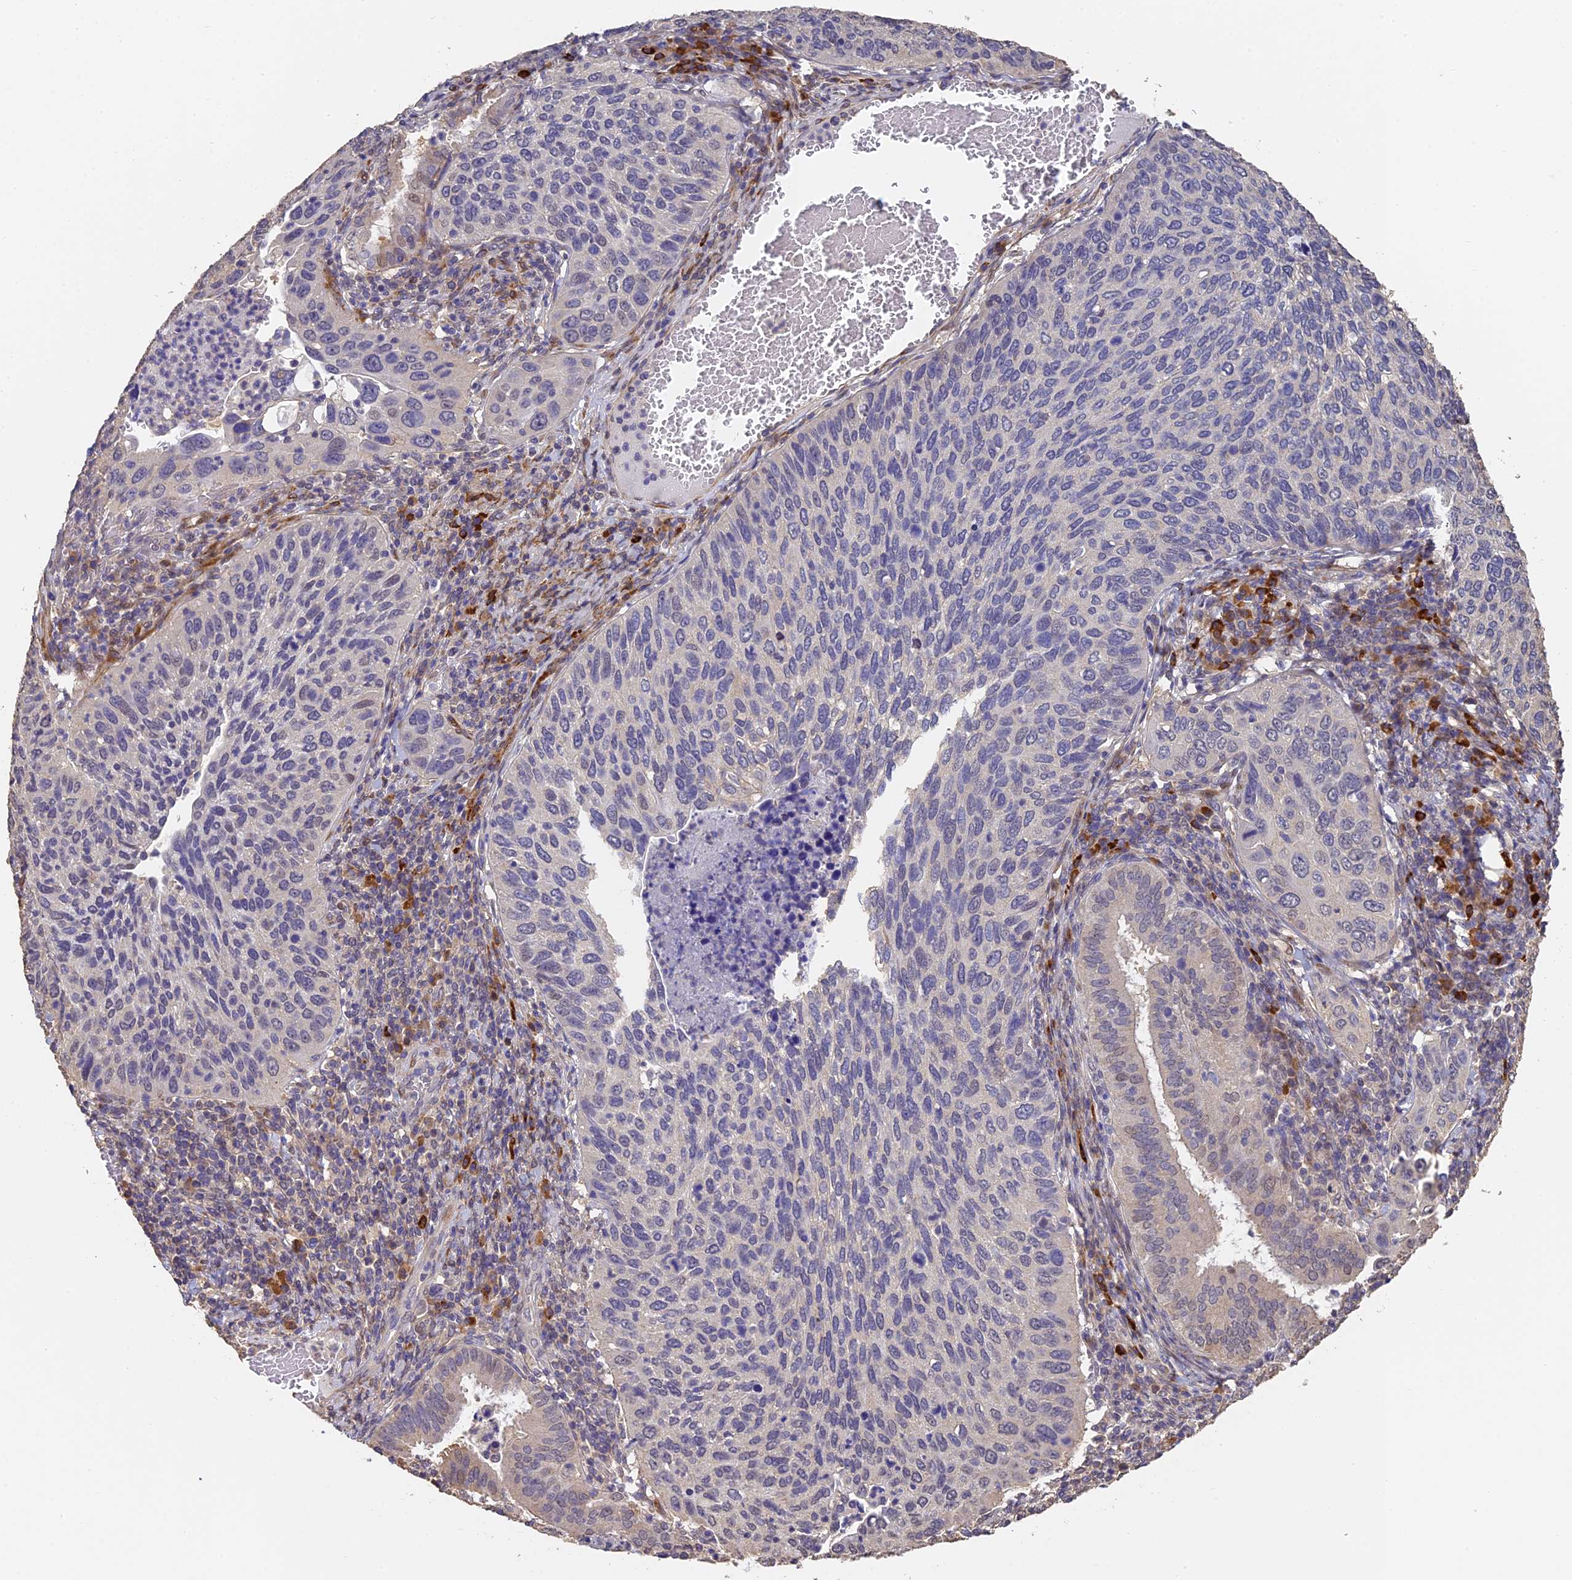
{"staining": {"intensity": "negative", "quantity": "none", "location": "none"}, "tissue": "cervical cancer", "cell_type": "Tumor cells", "image_type": "cancer", "snomed": [{"axis": "morphology", "description": "Squamous cell carcinoma, NOS"}, {"axis": "topography", "description": "Cervix"}], "caption": "Immunohistochemistry (IHC) histopathology image of neoplastic tissue: cervical squamous cell carcinoma stained with DAB demonstrates no significant protein expression in tumor cells.", "gene": "SLC11A1", "patient": {"sex": "female", "age": 38}}